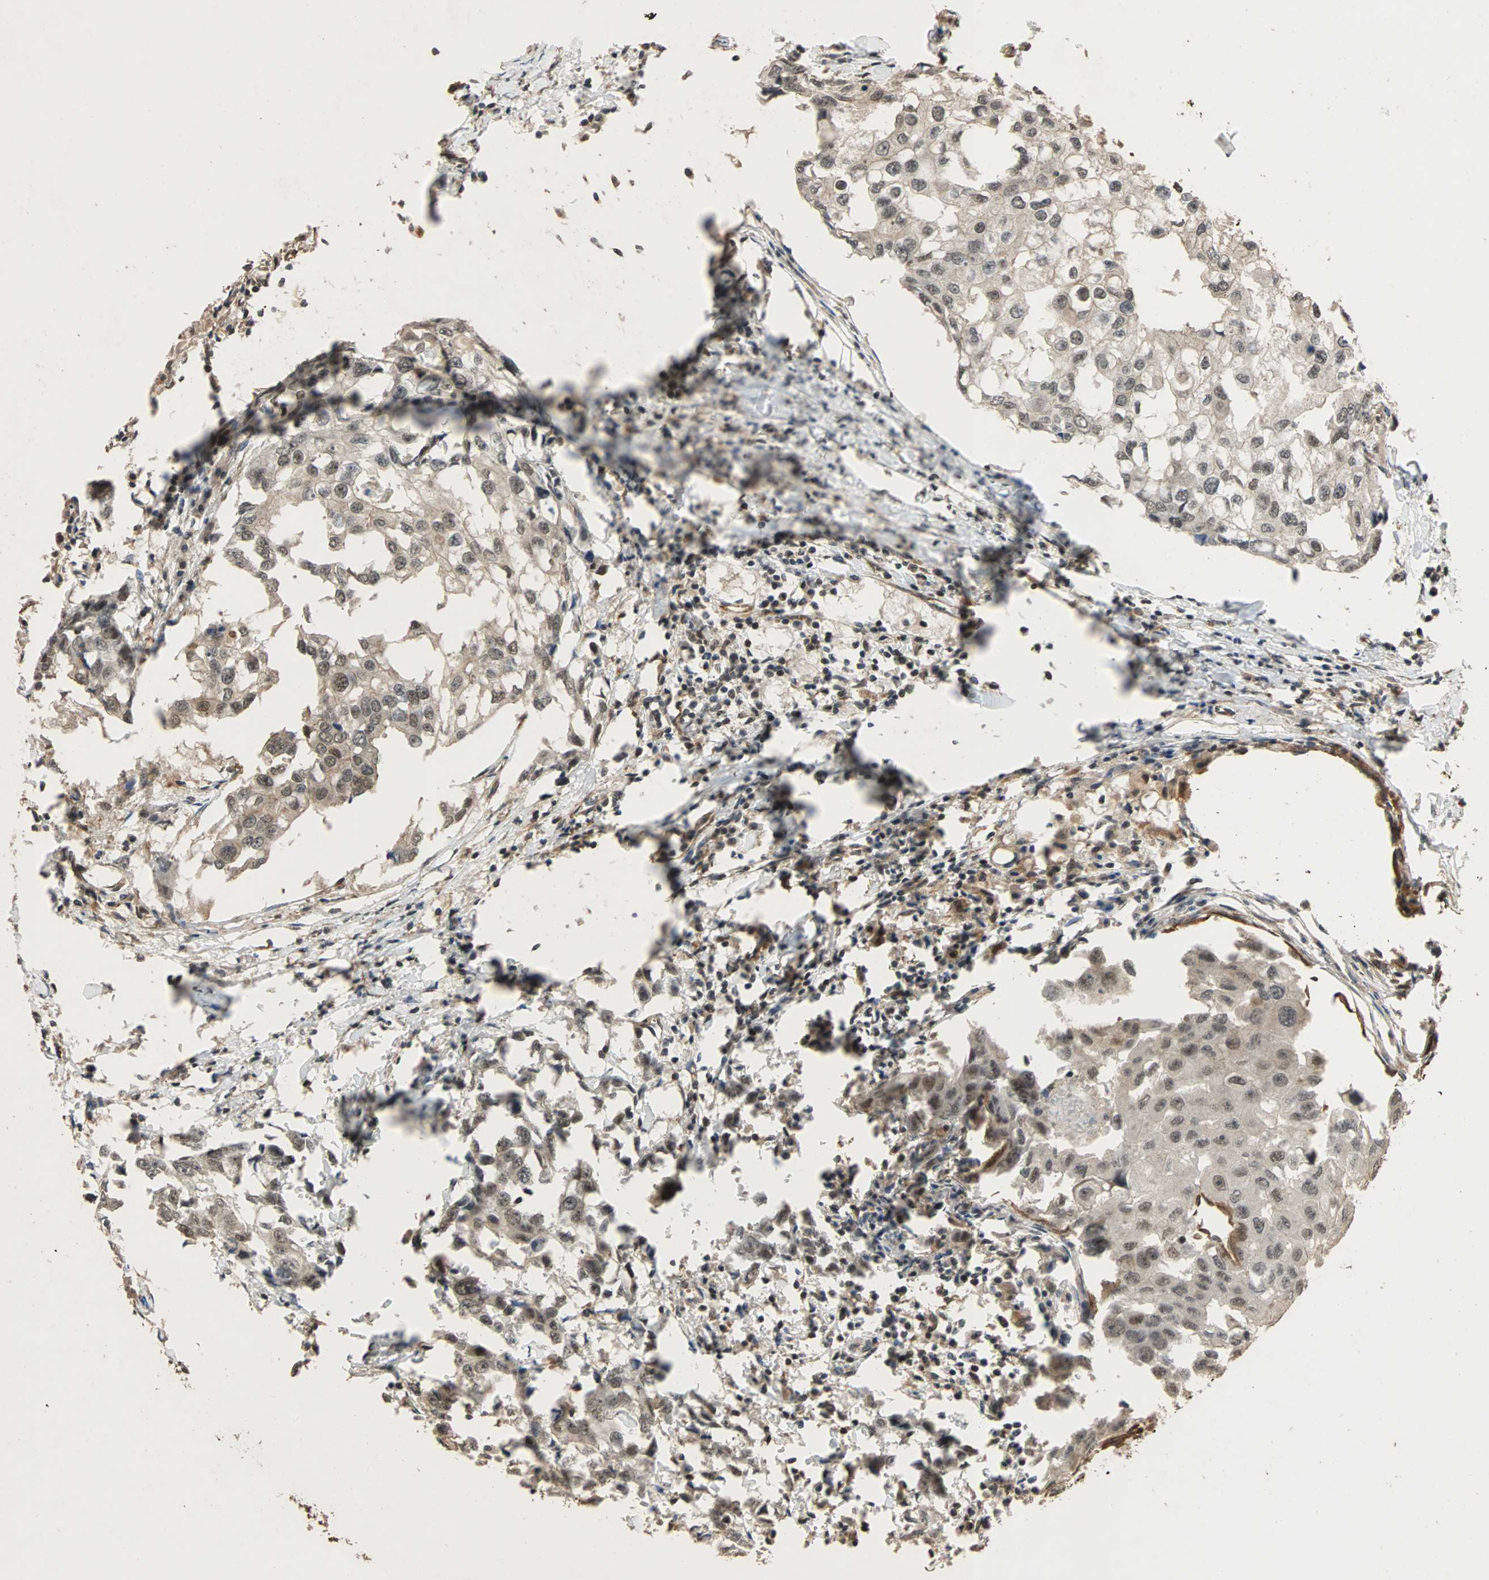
{"staining": {"intensity": "moderate", "quantity": ">75%", "location": "cytoplasmic/membranous,nuclear"}, "tissue": "breast cancer", "cell_type": "Tumor cells", "image_type": "cancer", "snomed": [{"axis": "morphology", "description": "Duct carcinoma"}, {"axis": "topography", "description": "Breast"}], "caption": "Human breast cancer stained with a protein marker demonstrates moderate staining in tumor cells.", "gene": "CDC5L", "patient": {"sex": "female", "age": 27}}